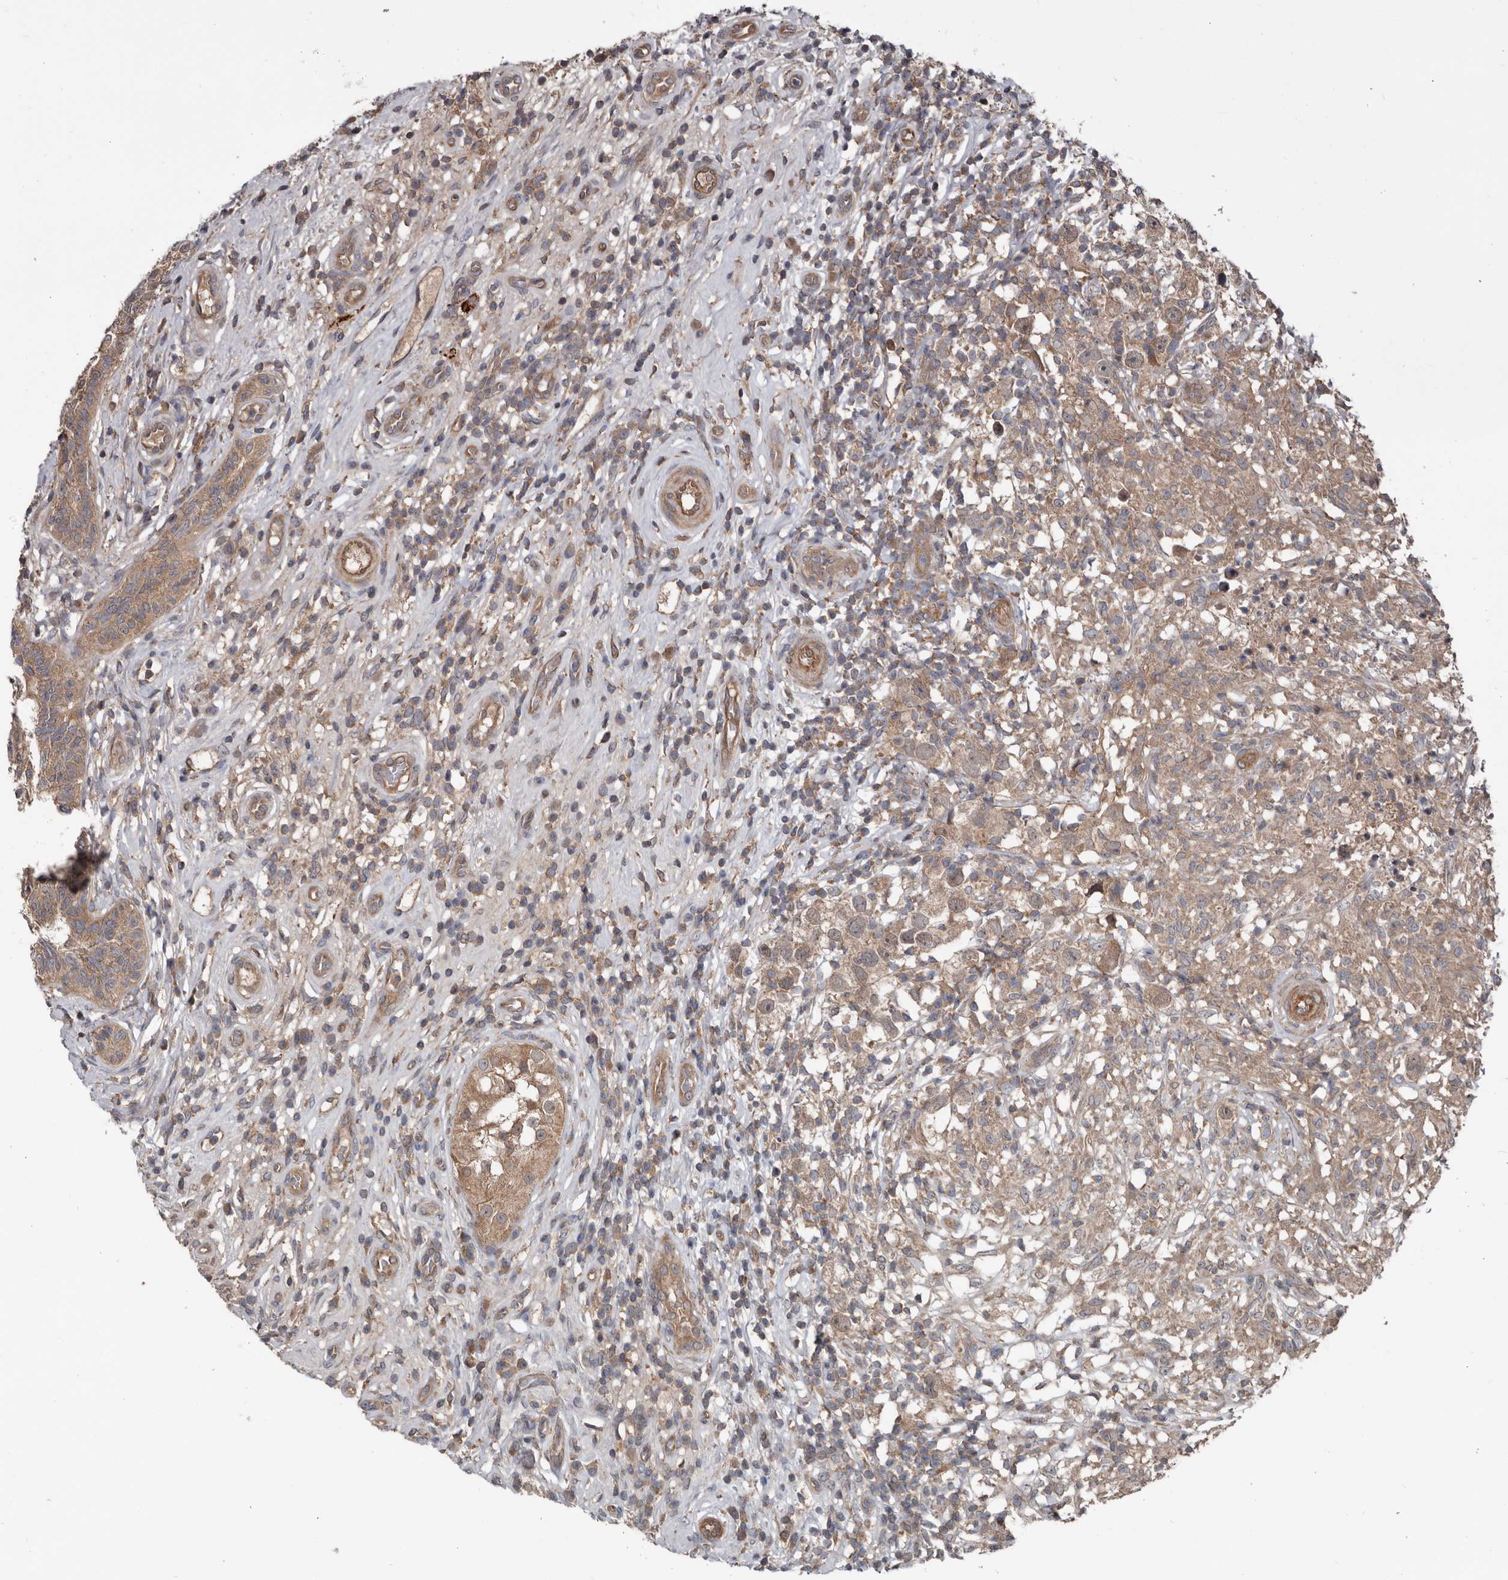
{"staining": {"intensity": "weak", "quantity": ">75%", "location": "cytoplasmic/membranous"}, "tissue": "testis cancer", "cell_type": "Tumor cells", "image_type": "cancer", "snomed": [{"axis": "morphology", "description": "Seminoma, NOS"}, {"axis": "topography", "description": "Testis"}], "caption": "Immunohistochemistry (IHC) image of neoplastic tissue: testis cancer stained using immunohistochemistry (IHC) demonstrates low levels of weak protein expression localized specifically in the cytoplasmic/membranous of tumor cells, appearing as a cytoplasmic/membranous brown color.", "gene": "DNAJB4", "patient": {"sex": "male", "age": 49}}